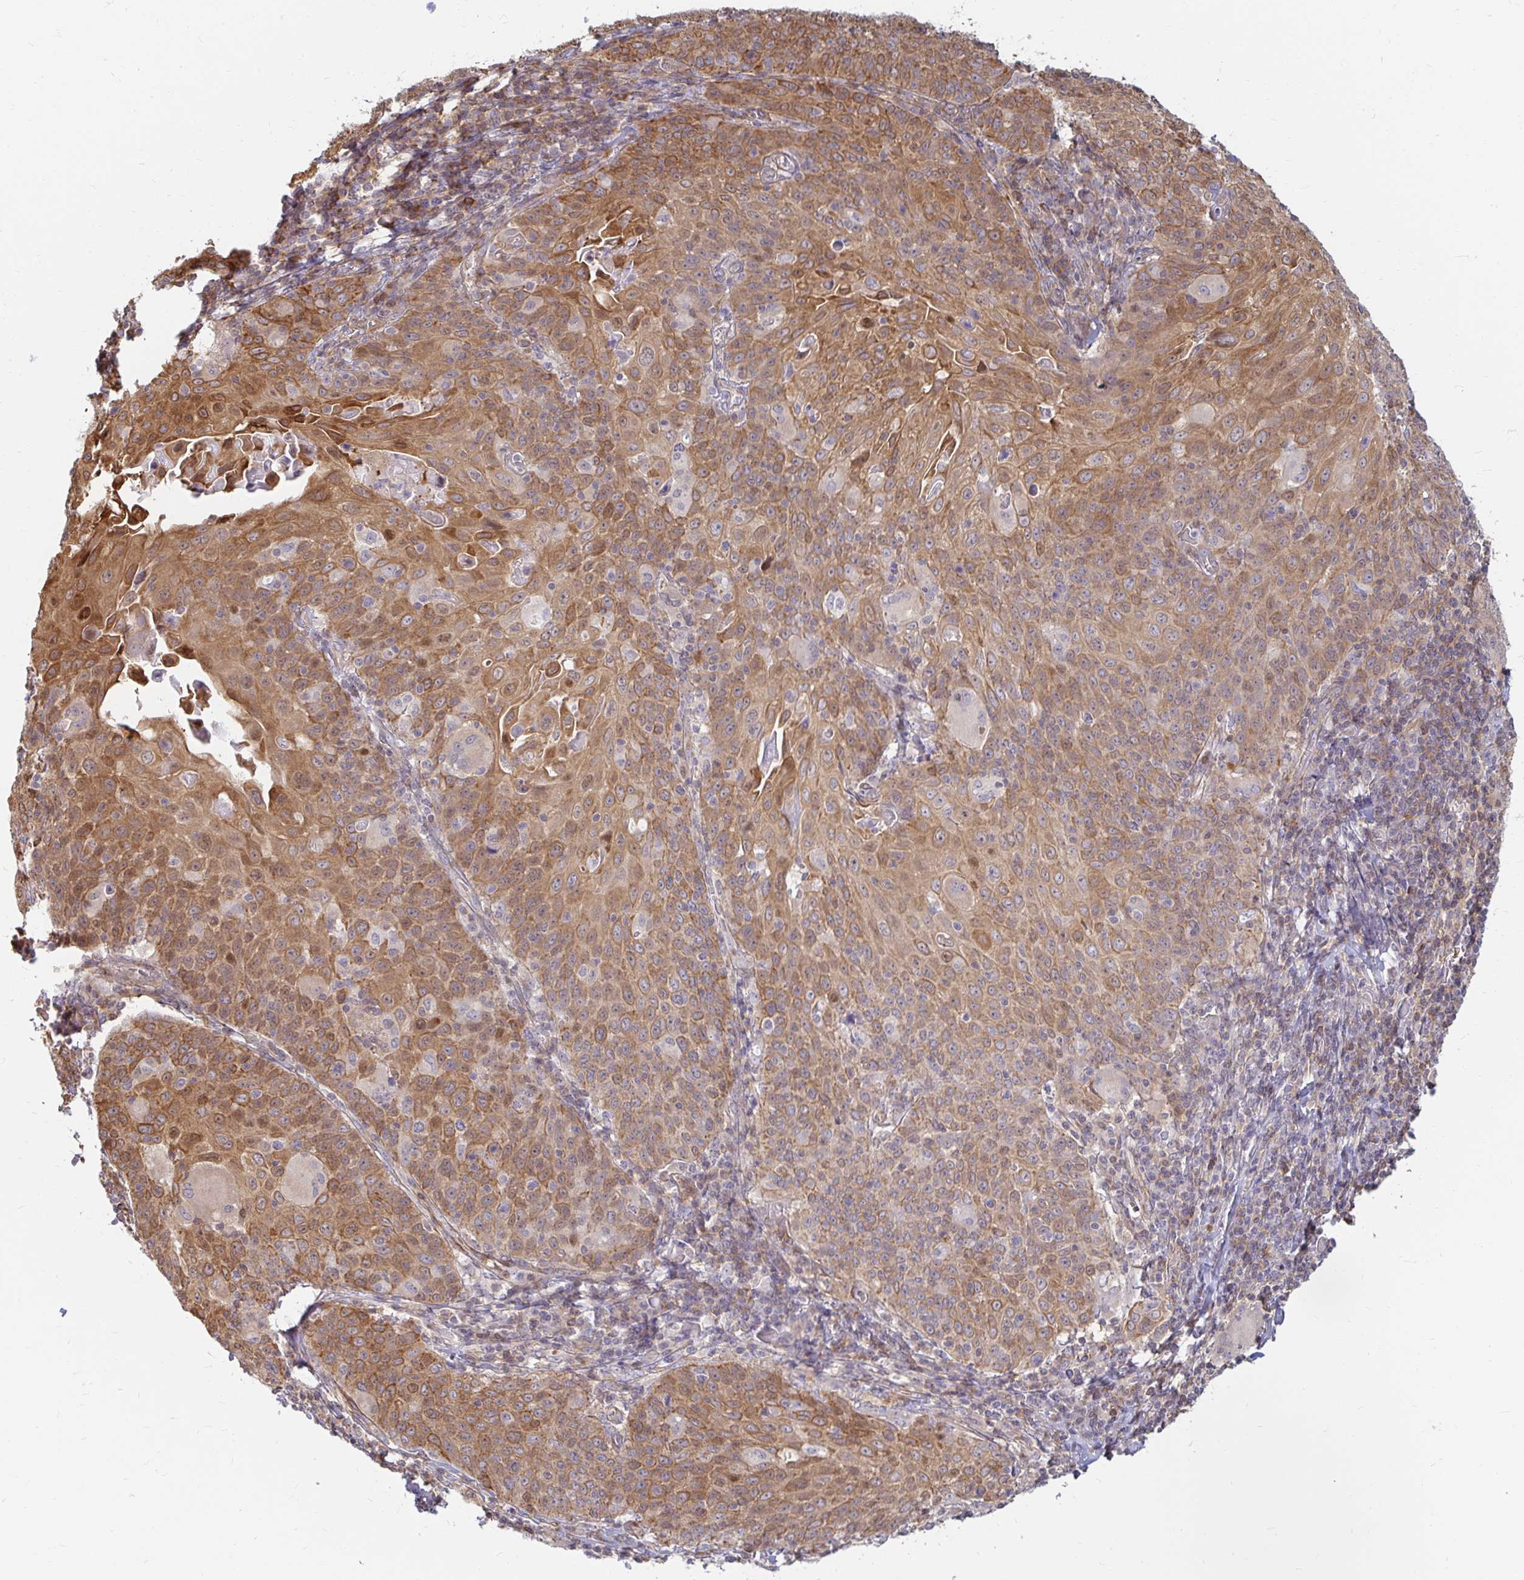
{"staining": {"intensity": "moderate", "quantity": ">75%", "location": "cytoplasmic/membranous"}, "tissue": "cervical cancer", "cell_type": "Tumor cells", "image_type": "cancer", "snomed": [{"axis": "morphology", "description": "Squamous cell carcinoma, NOS"}, {"axis": "topography", "description": "Cervix"}], "caption": "Immunohistochemical staining of cervical cancer reveals medium levels of moderate cytoplasmic/membranous protein expression in about >75% of tumor cells.", "gene": "CAST", "patient": {"sex": "female", "age": 65}}